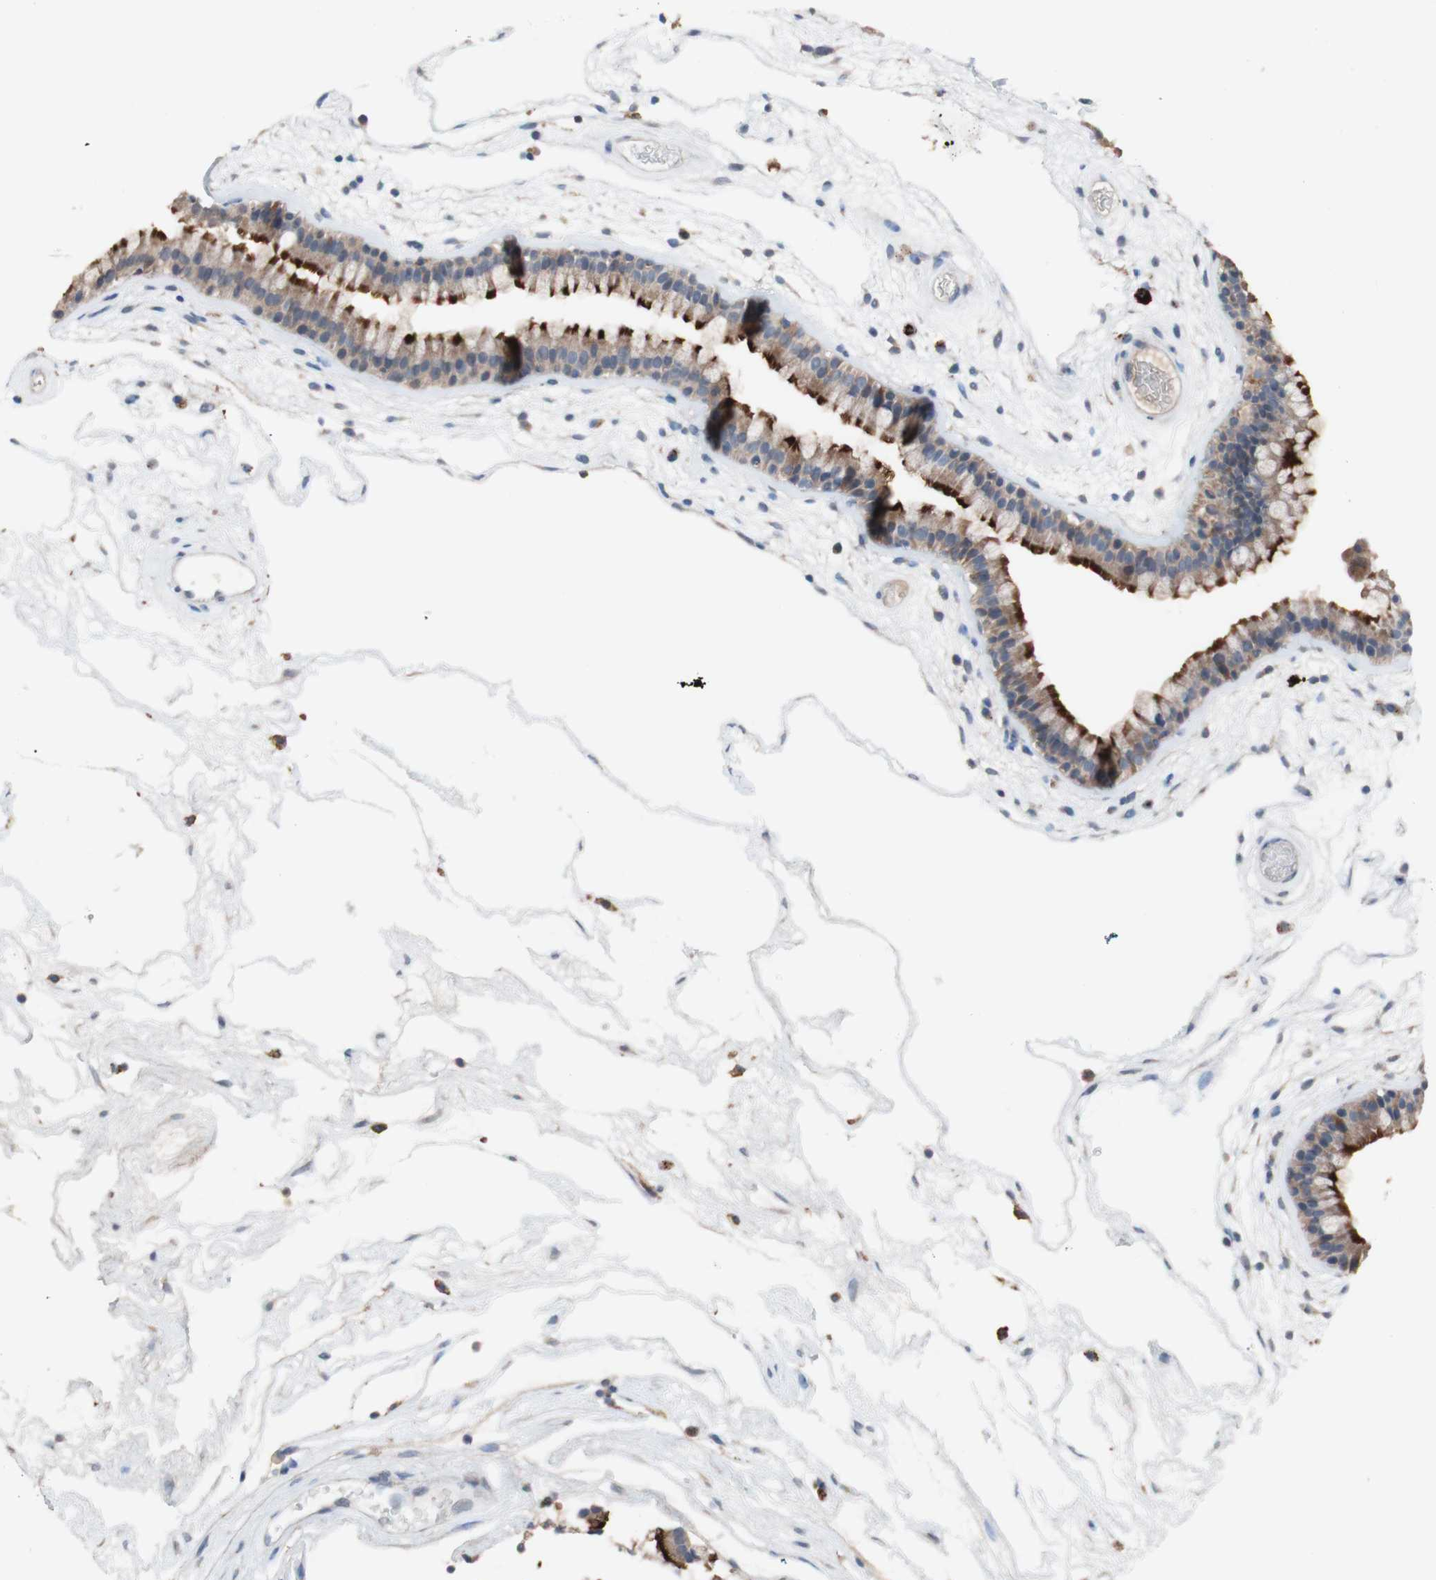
{"staining": {"intensity": "moderate", "quantity": ">75%", "location": "cytoplasmic/membranous"}, "tissue": "nasopharynx", "cell_type": "Respiratory epithelial cells", "image_type": "normal", "snomed": [{"axis": "morphology", "description": "Normal tissue, NOS"}, {"axis": "morphology", "description": "Inflammation, NOS"}, {"axis": "topography", "description": "Nasopharynx"}], "caption": "Protein expression analysis of benign nasopharynx displays moderate cytoplasmic/membranous expression in approximately >75% of respiratory epithelial cells.", "gene": "PEX2", "patient": {"sex": "male", "age": 48}}